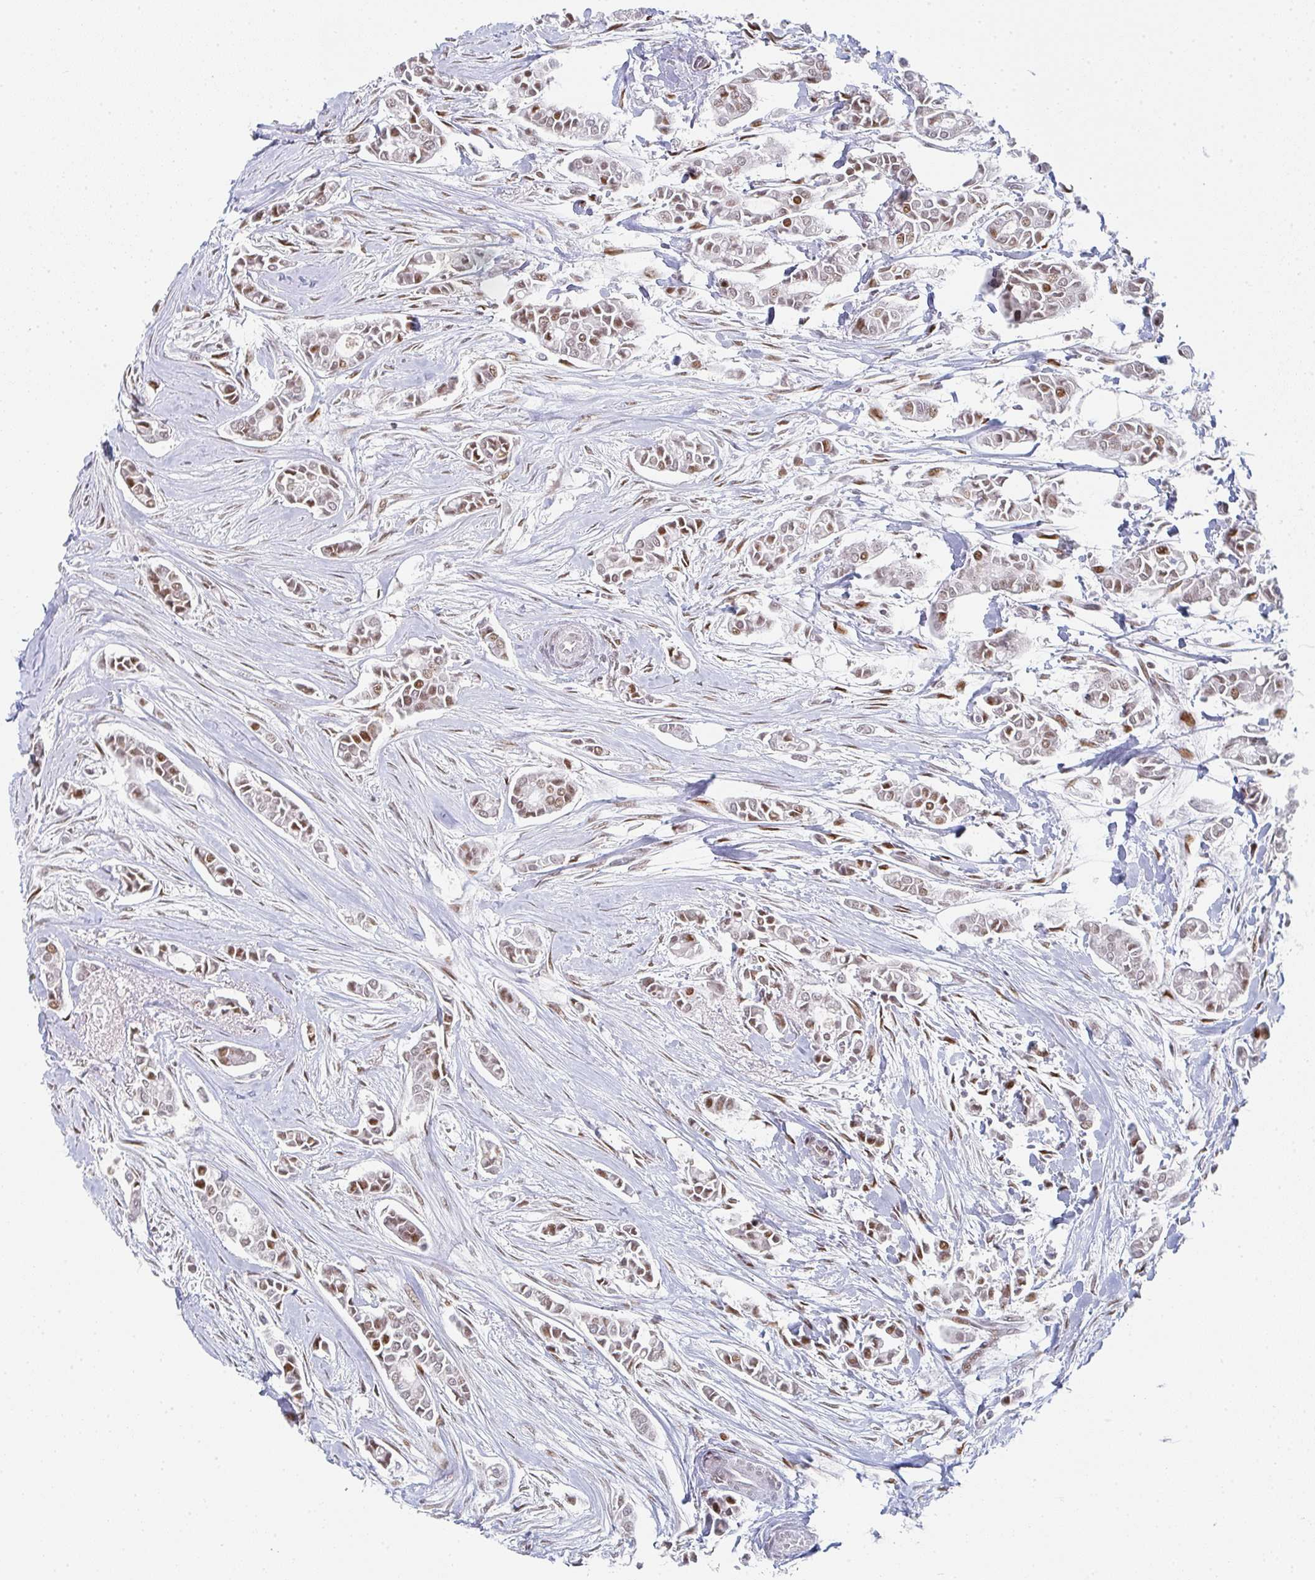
{"staining": {"intensity": "moderate", "quantity": "25%-75%", "location": "nuclear"}, "tissue": "breast cancer", "cell_type": "Tumor cells", "image_type": "cancer", "snomed": [{"axis": "morphology", "description": "Duct carcinoma"}, {"axis": "topography", "description": "Breast"}], "caption": "Immunohistochemical staining of human breast infiltrating ductal carcinoma demonstrates medium levels of moderate nuclear staining in approximately 25%-75% of tumor cells. The protein is stained brown, and the nuclei are stained in blue (DAB IHC with brightfield microscopy, high magnification).", "gene": "LIN54", "patient": {"sex": "female", "age": 84}}